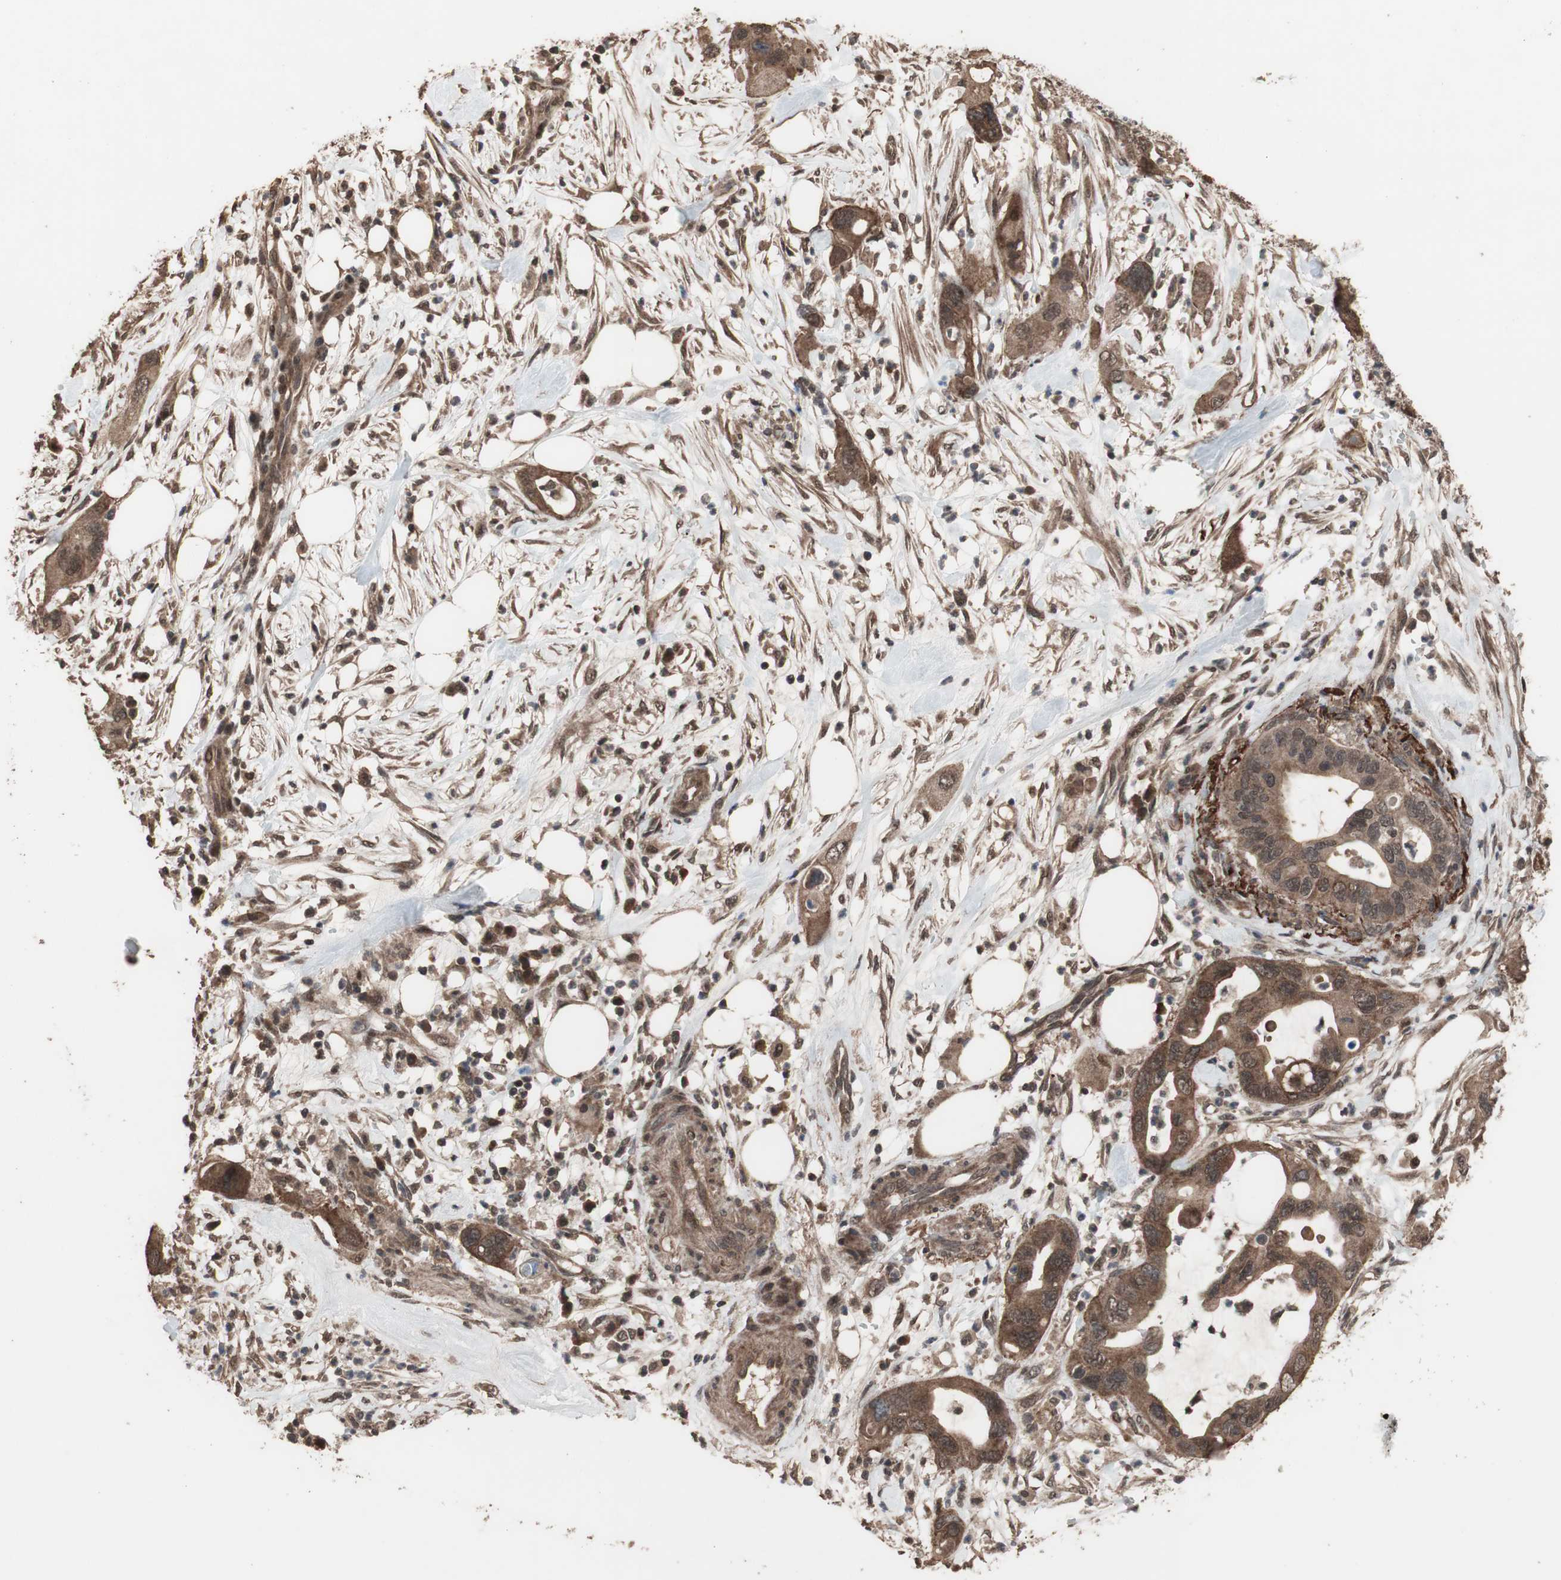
{"staining": {"intensity": "moderate", "quantity": ">75%", "location": "cytoplasmic/membranous"}, "tissue": "pancreatic cancer", "cell_type": "Tumor cells", "image_type": "cancer", "snomed": [{"axis": "morphology", "description": "Adenocarcinoma, NOS"}, {"axis": "topography", "description": "Pancreas"}], "caption": "Protein expression analysis of human pancreatic cancer reveals moderate cytoplasmic/membranous expression in about >75% of tumor cells.", "gene": "KANSL1", "patient": {"sex": "female", "age": 71}}